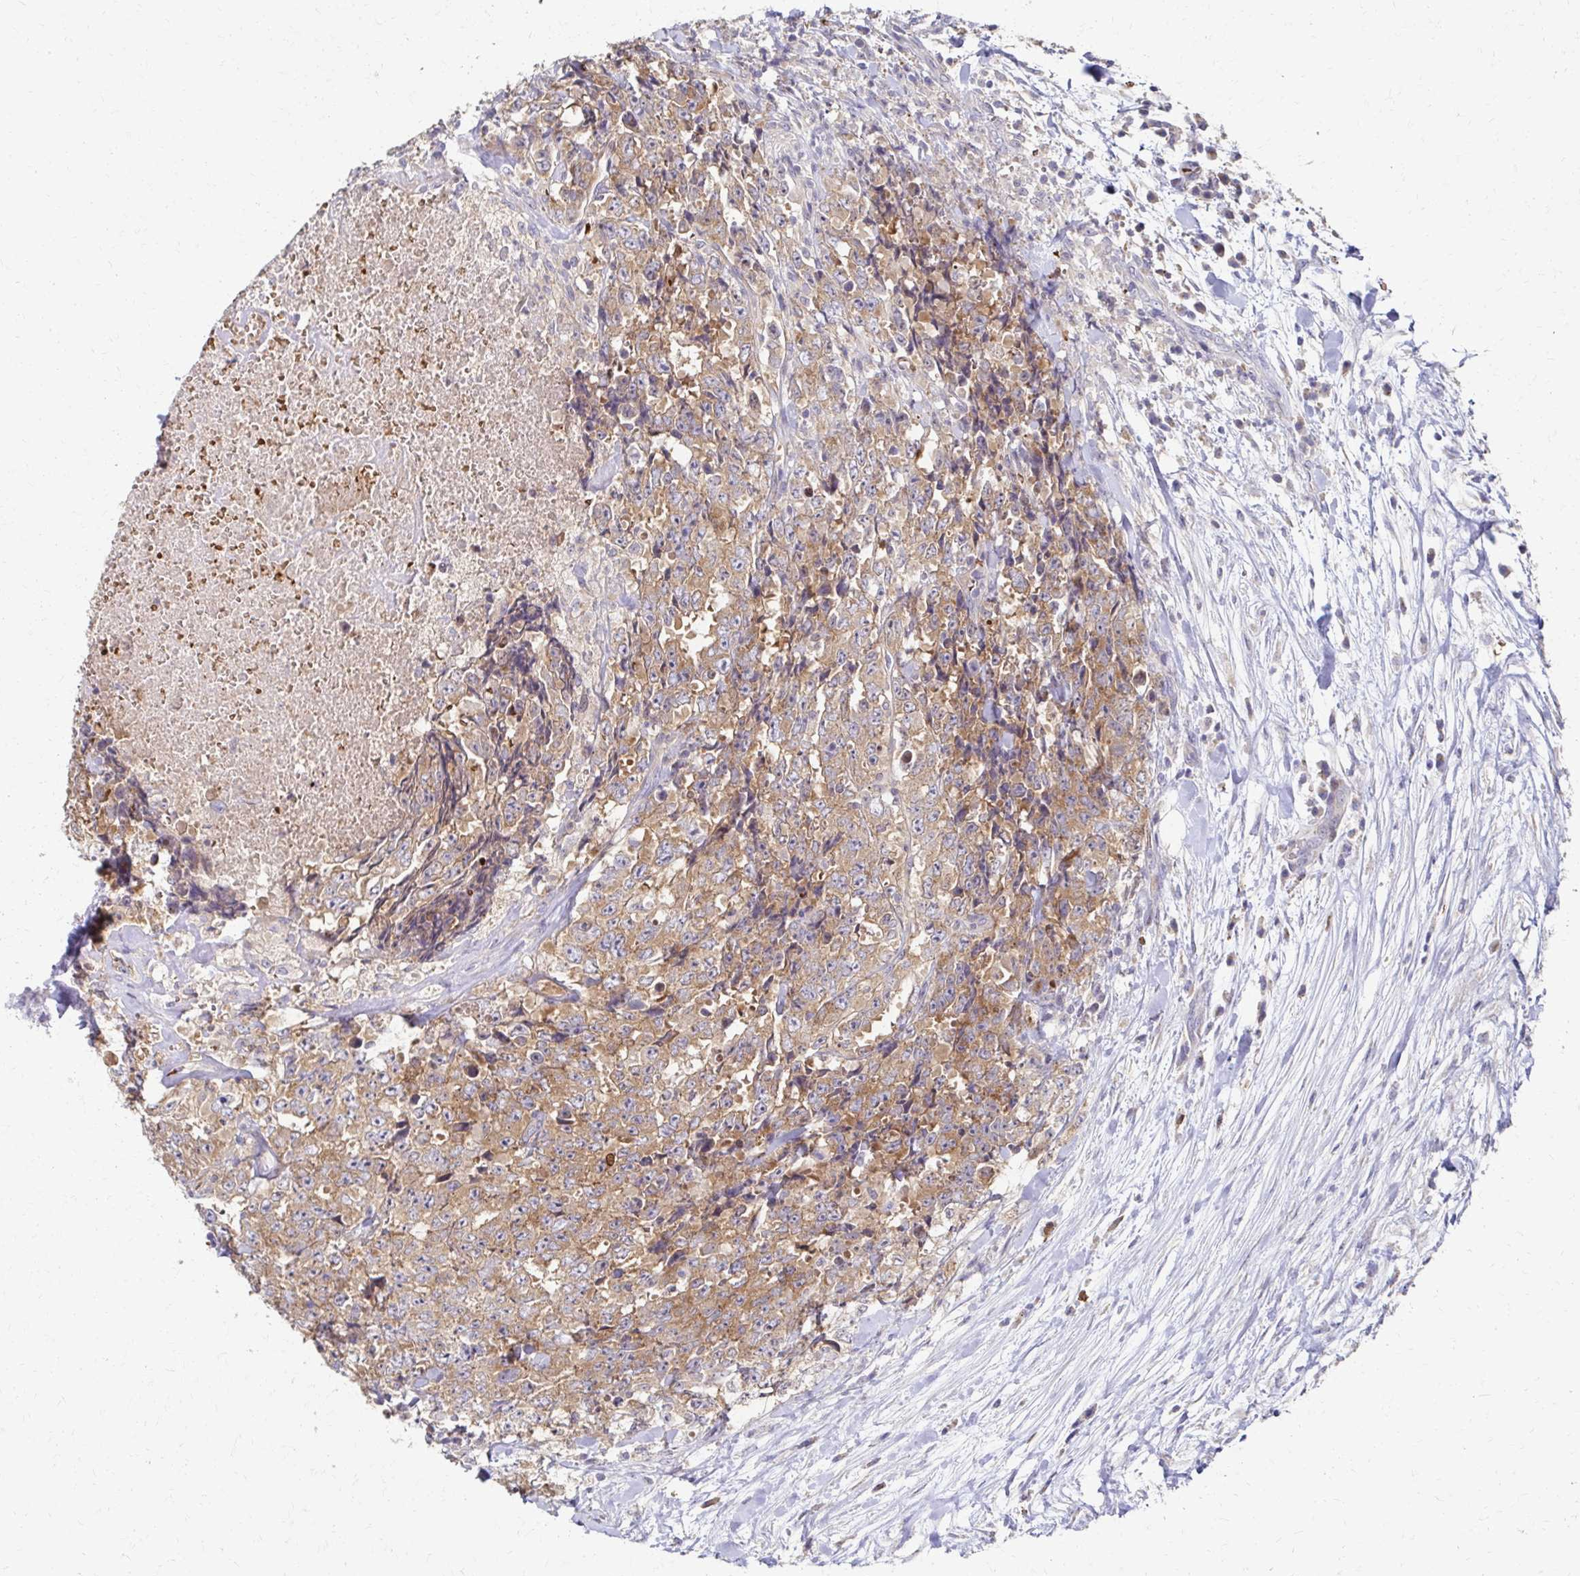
{"staining": {"intensity": "moderate", "quantity": ">75%", "location": "cytoplasmic/membranous"}, "tissue": "testis cancer", "cell_type": "Tumor cells", "image_type": "cancer", "snomed": [{"axis": "morphology", "description": "Carcinoma, Embryonal, NOS"}, {"axis": "topography", "description": "Testis"}], "caption": "Tumor cells show medium levels of moderate cytoplasmic/membranous staining in about >75% of cells in human testis cancer. (Stains: DAB (3,3'-diaminobenzidine) in brown, nuclei in blue, Microscopy: brightfield microscopy at high magnification).", "gene": "SKA2", "patient": {"sex": "male", "age": 24}}